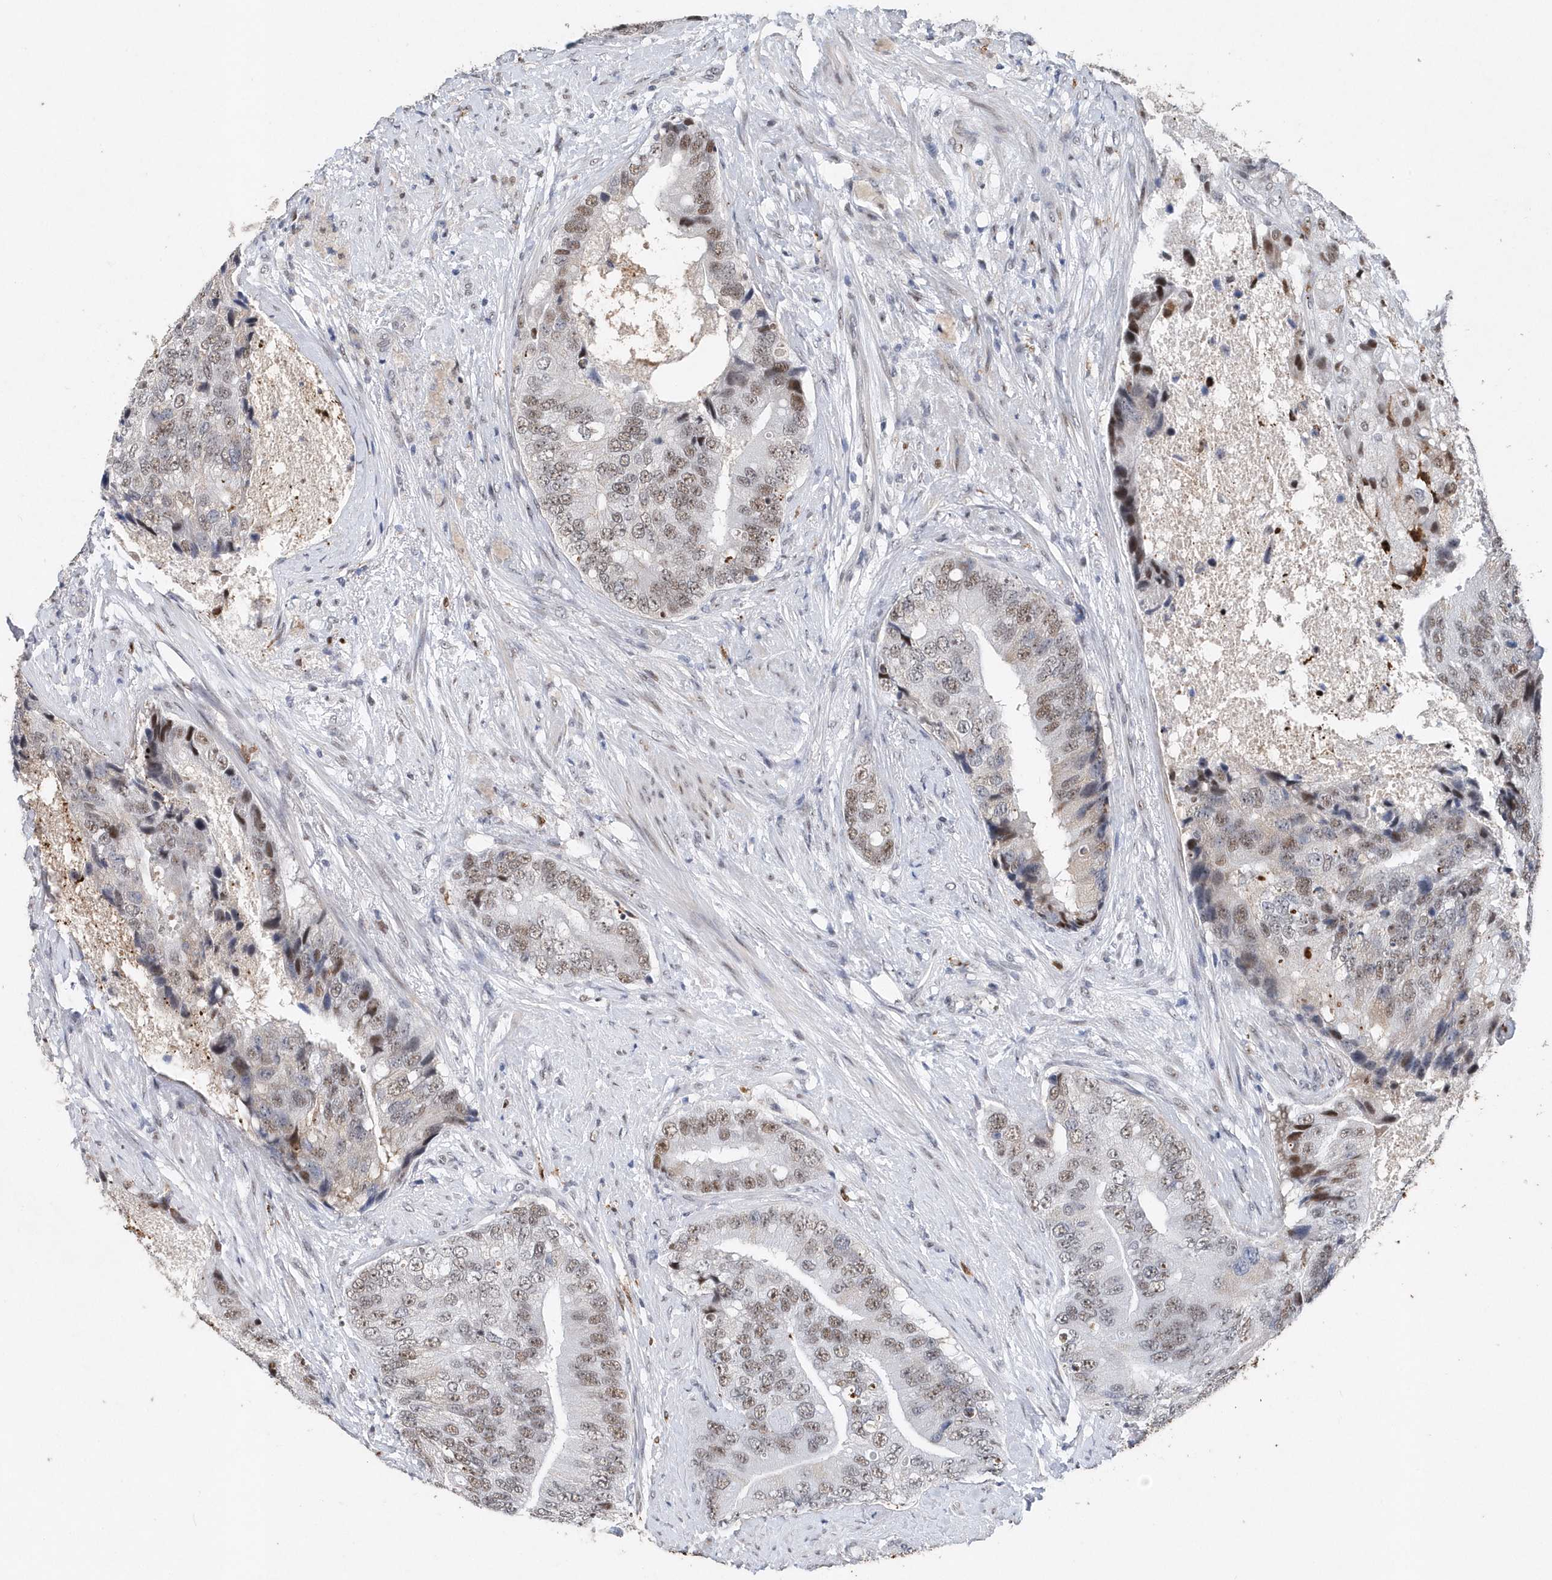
{"staining": {"intensity": "weak", "quantity": ">75%", "location": "nuclear"}, "tissue": "prostate cancer", "cell_type": "Tumor cells", "image_type": "cancer", "snomed": [{"axis": "morphology", "description": "Adenocarcinoma, High grade"}, {"axis": "topography", "description": "Prostate"}], "caption": "Immunohistochemical staining of prostate cancer (adenocarcinoma (high-grade)) demonstrates low levels of weak nuclear protein expression in approximately >75% of tumor cells.", "gene": "RPP30", "patient": {"sex": "male", "age": 70}}